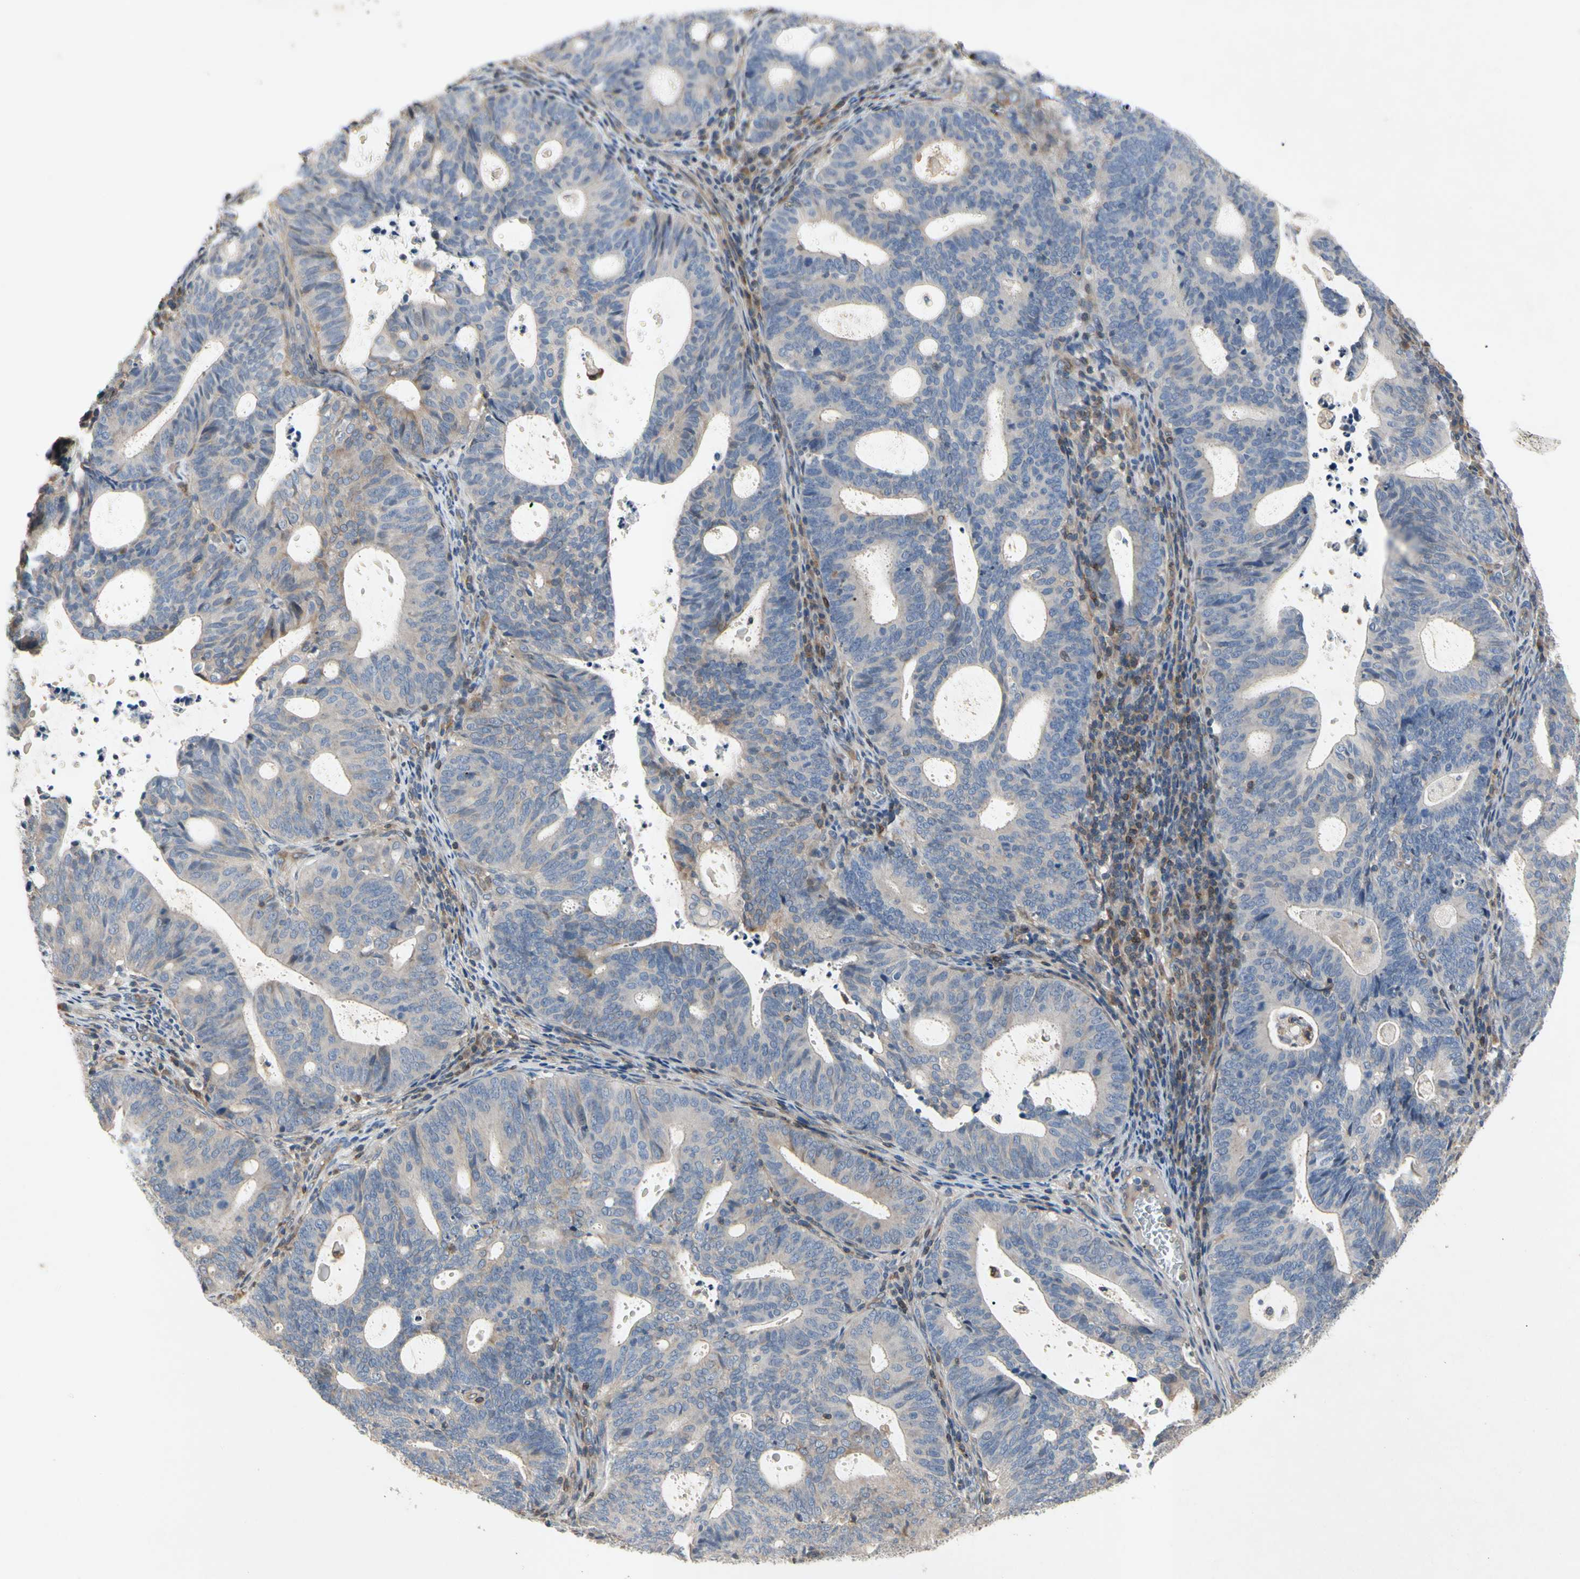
{"staining": {"intensity": "weak", "quantity": "<25%", "location": "cytoplasmic/membranous"}, "tissue": "endometrial cancer", "cell_type": "Tumor cells", "image_type": "cancer", "snomed": [{"axis": "morphology", "description": "Adenocarcinoma, NOS"}, {"axis": "topography", "description": "Uterus"}], "caption": "There is no significant positivity in tumor cells of endometrial cancer (adenocarcinoma).", "gene": "CRTAC1", "patient": {"sex": "female", "age": 83}}